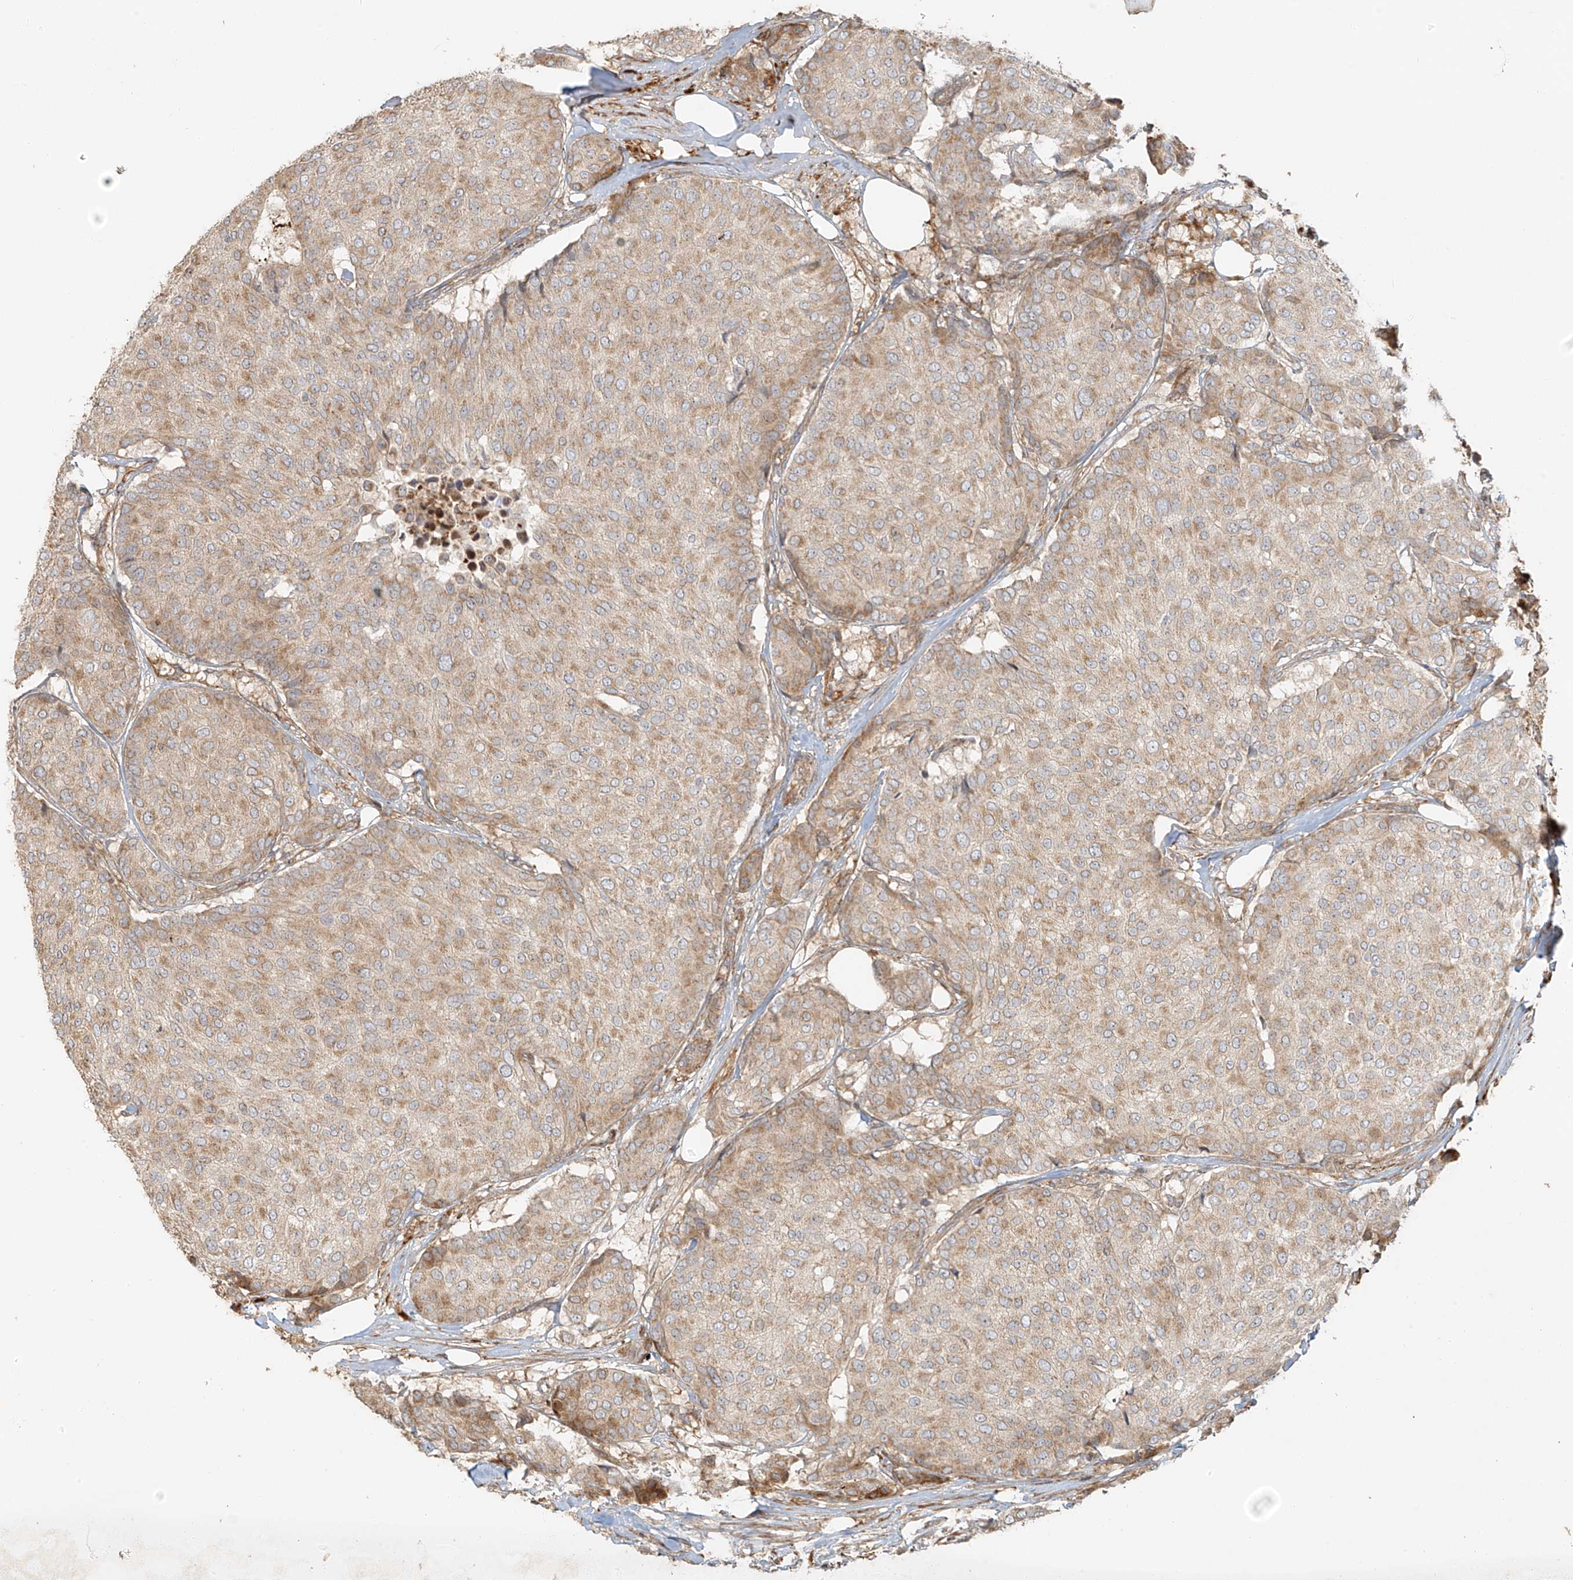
{"staining": {"intensity": "weak", "quantity": ">75%", "location": "cytoplasmic/membranous"}, "tissue": "breast cancer", "cell_type": "Tumor cells", "image_type": "cancer", "snomed": [{"axis": "morphology", "description": "Duct carcinoma"}, {"axis": "topography", "description": "Breast"}], "caption": "This is an image of IHC staining of breast cancer (invasive ductal carcinoma), which shows weak expression in the cytoplasmic/membranous of tumor cells.", "gene": "MIPEP", "patient": {"sex": "female", "age": 75}}